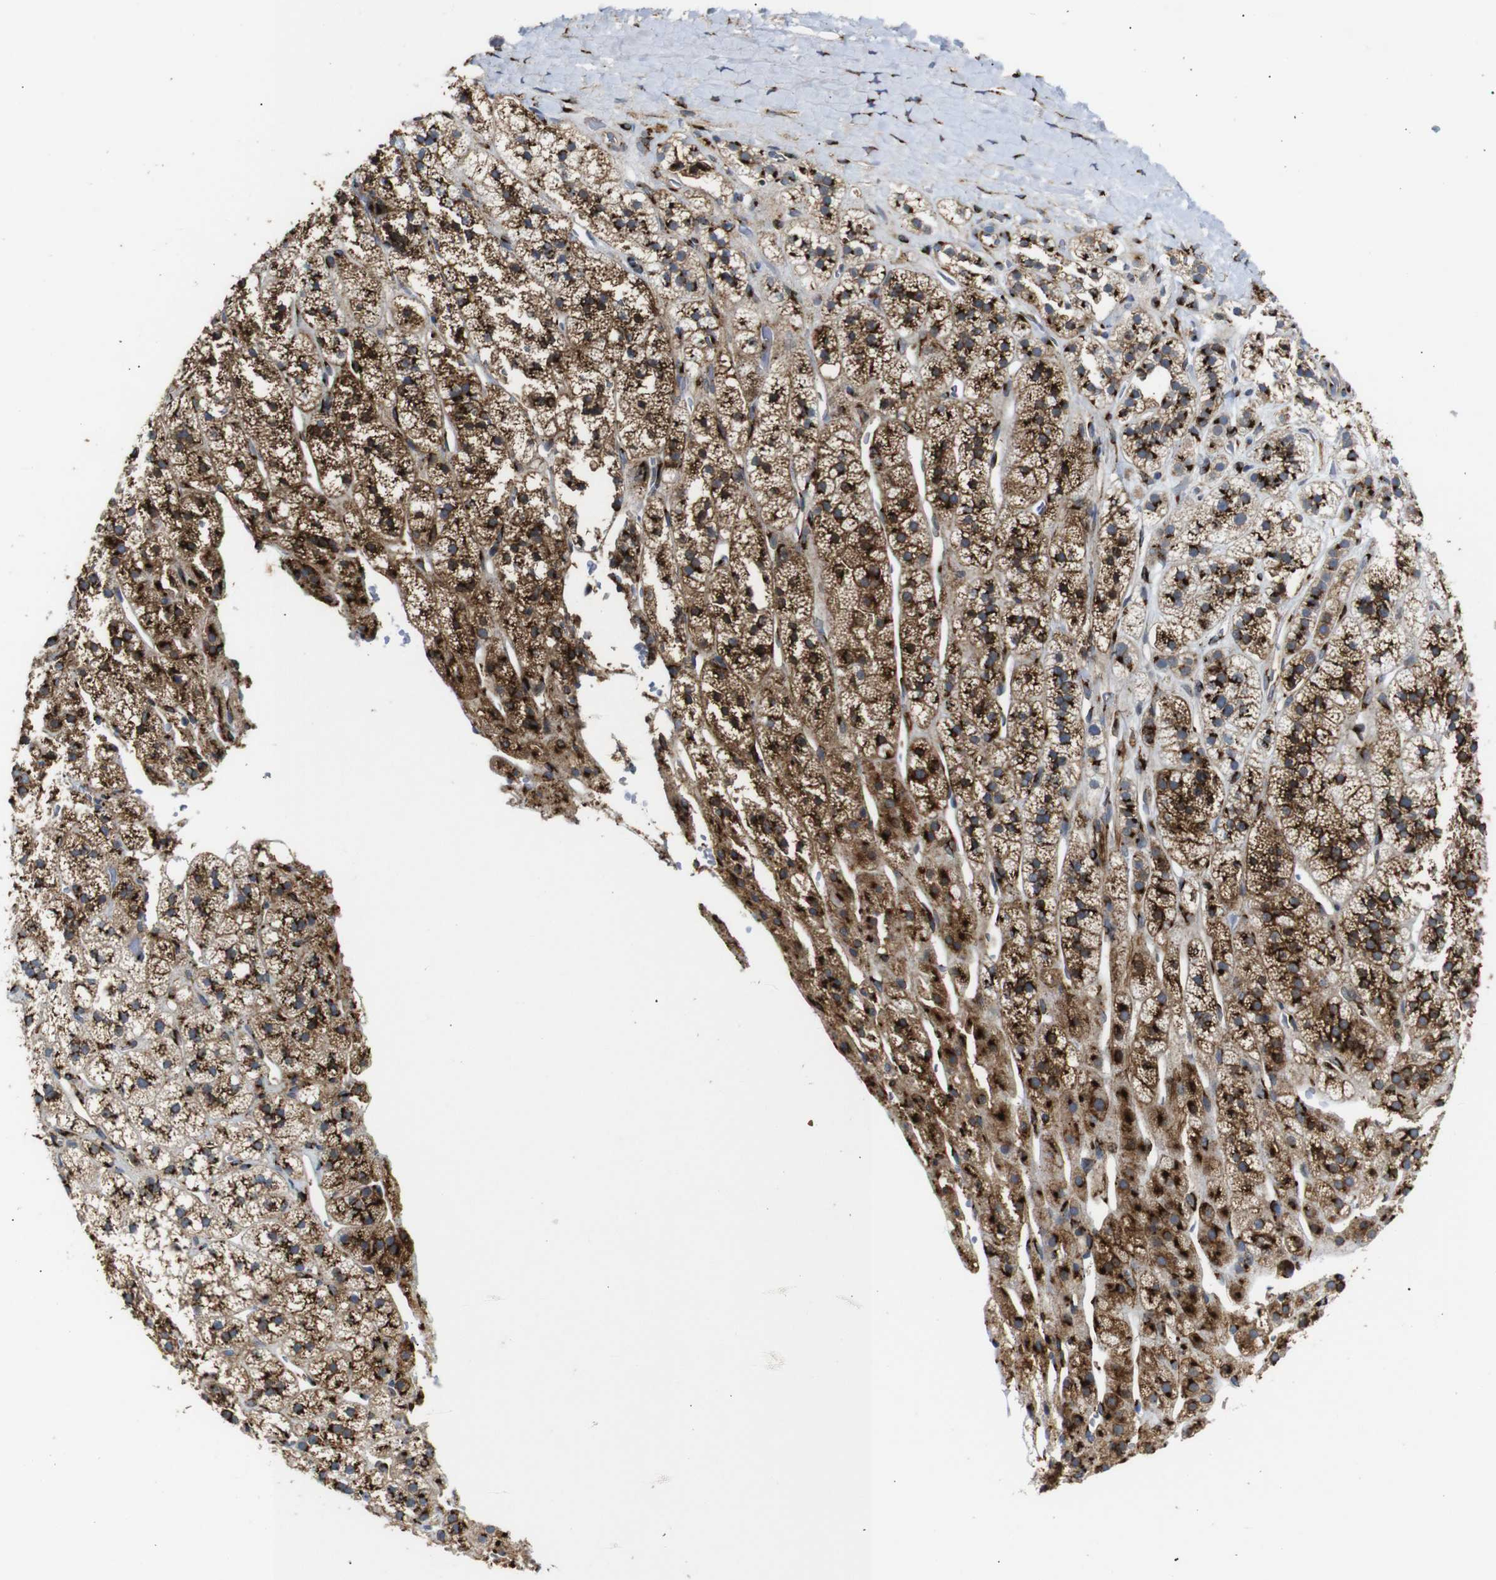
{"staining": {"intensity": "strong", "quantity": ">75%", "location": "cytoplasmic/membranous"}, "tissue": "adrenal gland", "cell_type": "Glandular cells", "image_type": "normal", "snomed": [{"axis": "morphology", "description": "Normal tissue, NOS"}, {"axis": "topography", "description": "Adrenal gland"}], "caption": "Strong cytoplasmic/membranous staining is present in approximately >75% of glandular cells in normal adrenal gland. Nuclei are stained in blue.", "gene": "TGOLN2", "patient": {"sex": "male", "age": 56}}